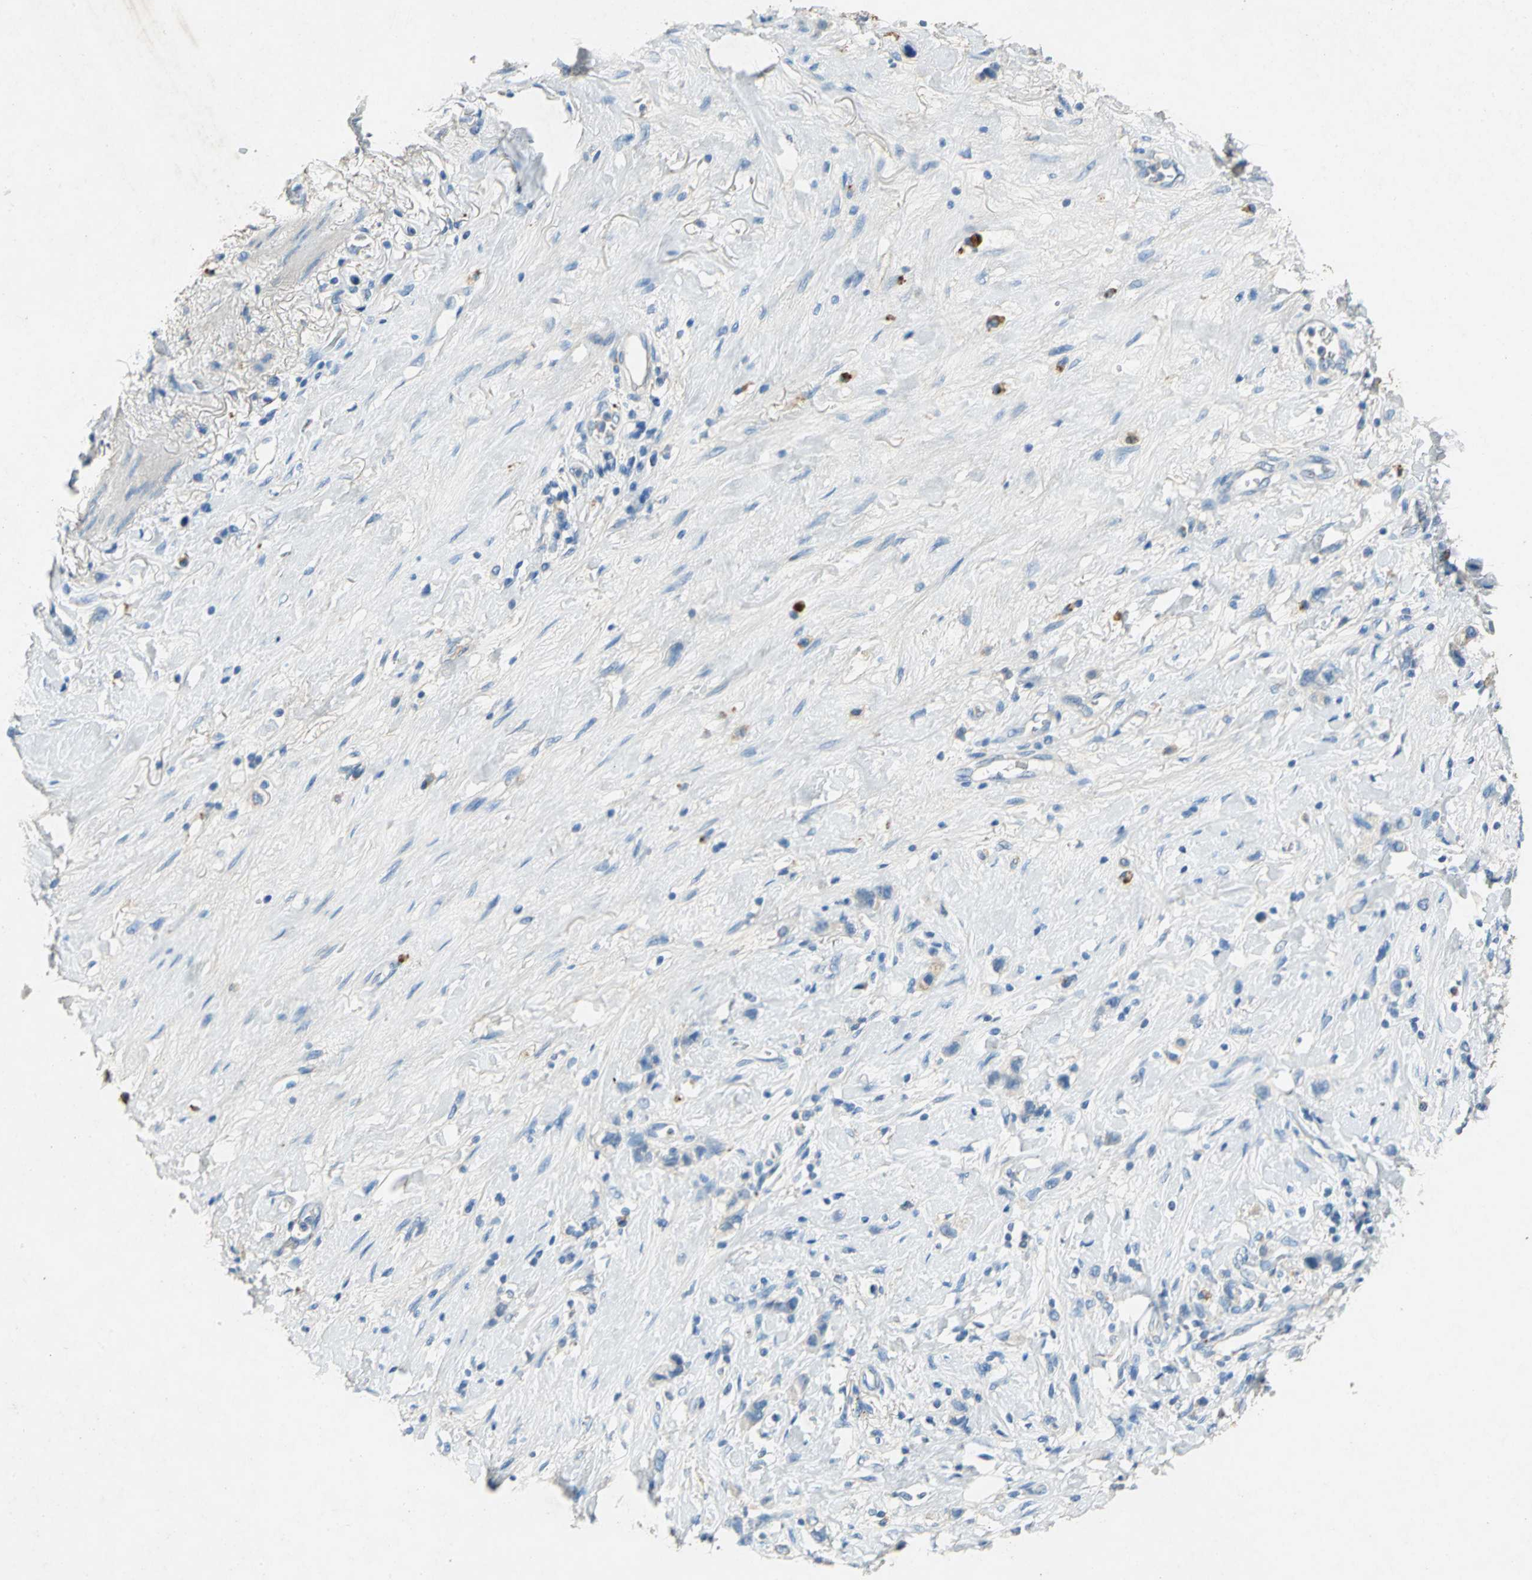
{"staining": {"intensity": "negative", "quantity": "none", "location": "none"}, "tissue": "stomach cancer", "cell_type": "Tumor cells", "image_type": "cancer", "snomed": [{"axis": "morphology", "description": "Normal tissue, NOS"}, {"axis": "morphology", "description": "Adenocarcinoma, NOS"}, {"axis": "morphology", "description": "Adenocarcinoma, High grade"}, {"axis": "topography", "description": "Stomach, upper"}, {"axis": "topography", "description": "Stomach"}], "caption": "Stomach high-grade adenocarcinoma was stained to show a protein in brown. There is no significant expression in tumor cells.", "gene": "ADAMTS5", "patient": {"sex": "female", "age": 65}}